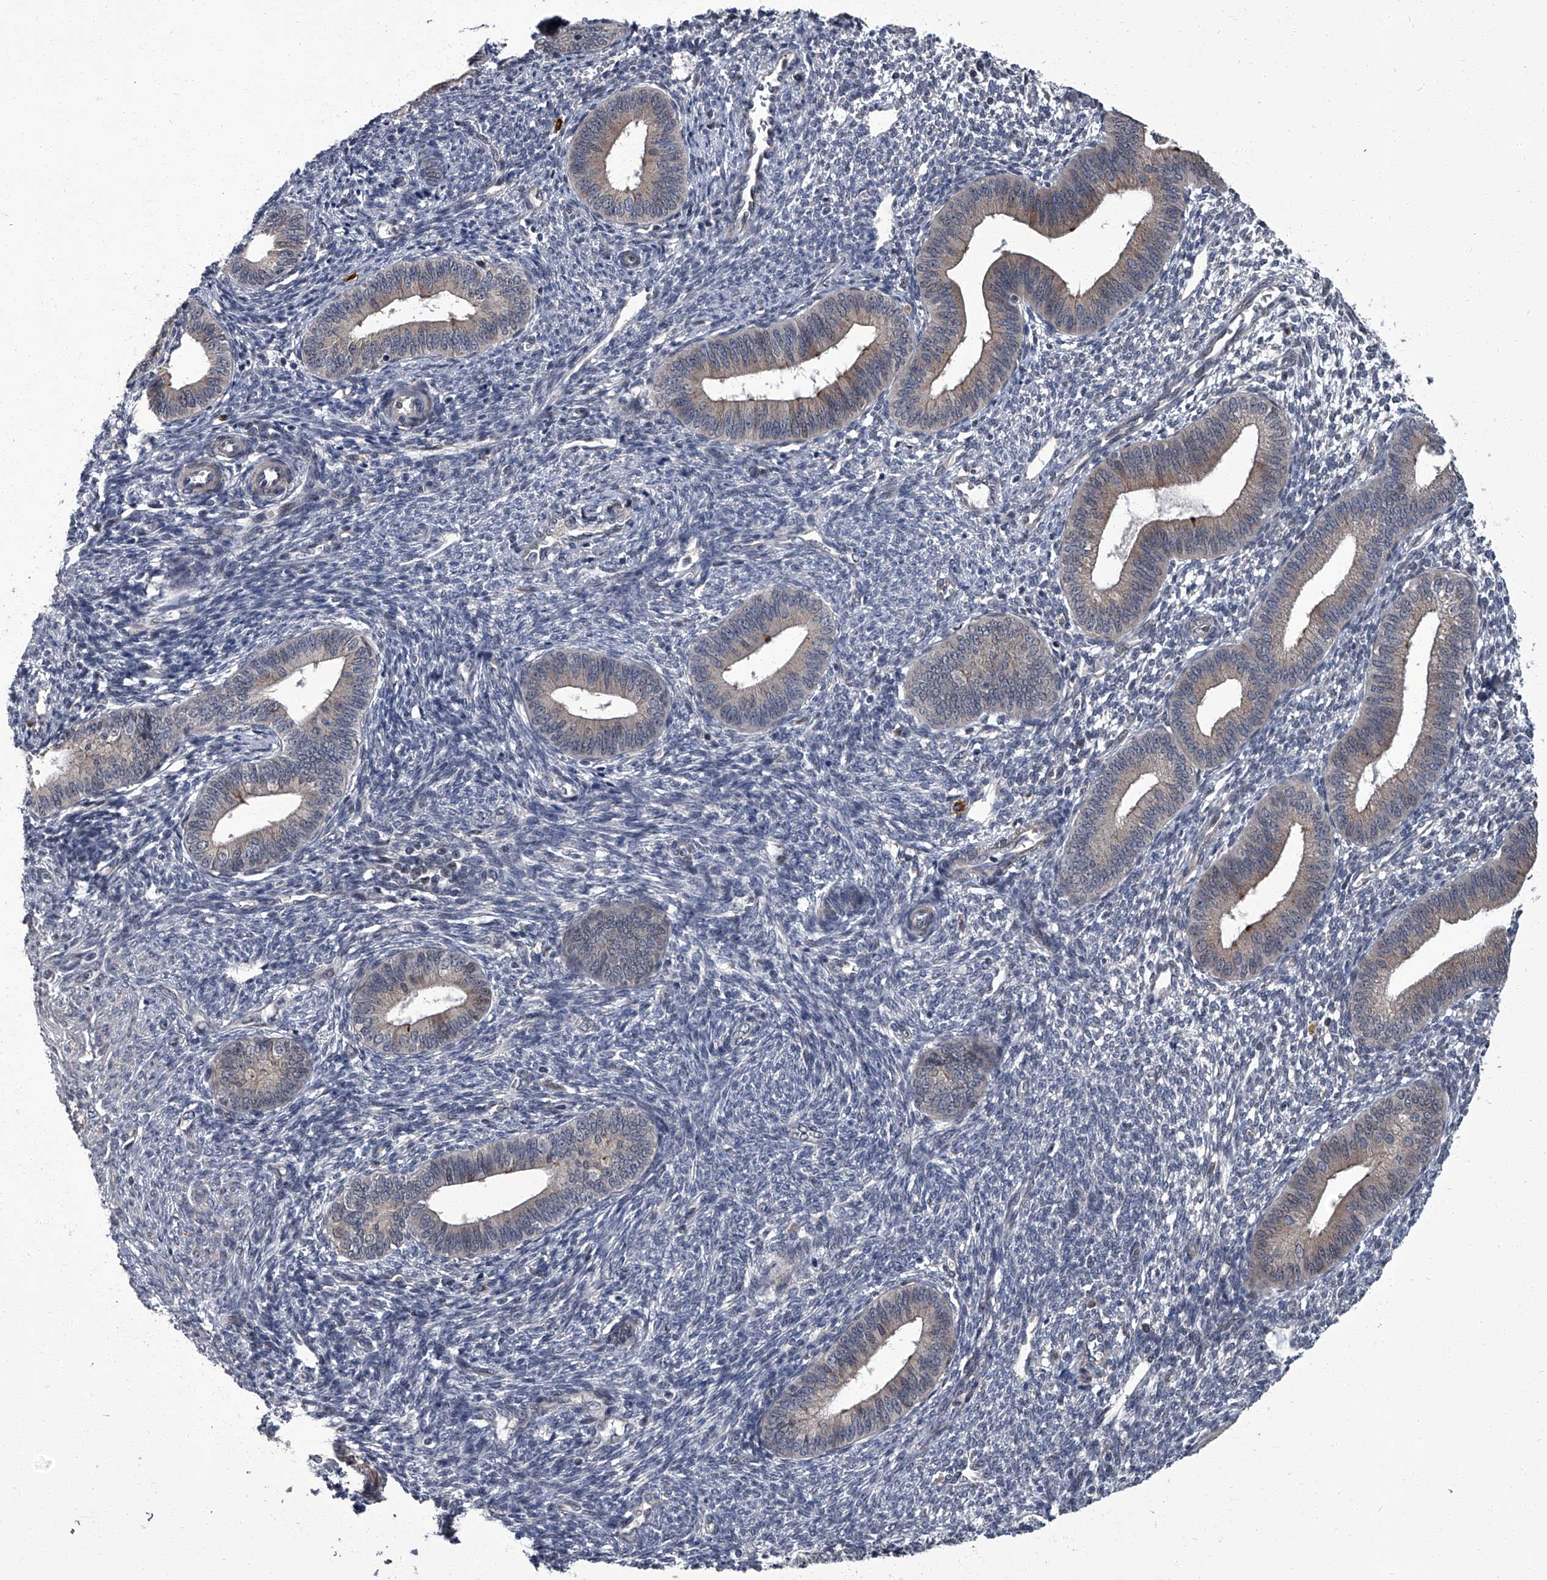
{"staining": {"intensity": "negative", "quantity": "none", "location": "none"}, "tissue": "endometrium", "cell_type": "Cells in endometrial stroma", "image_type": "normal", "snomed": [{"axis": "morphology", "description": "Normal tissue, NOS"}, {"axis": "topography", "description": "Endometrium"}], "caption": "High magnification brightfield microscopy of unremarkable endometrium stained with DAB (brown) and counterstained with hematoxylin (blue): cells in endometrial stroma show no significant staining.", "gene": "ZNF274", "patient": {"sex": "female", "age": 46}}